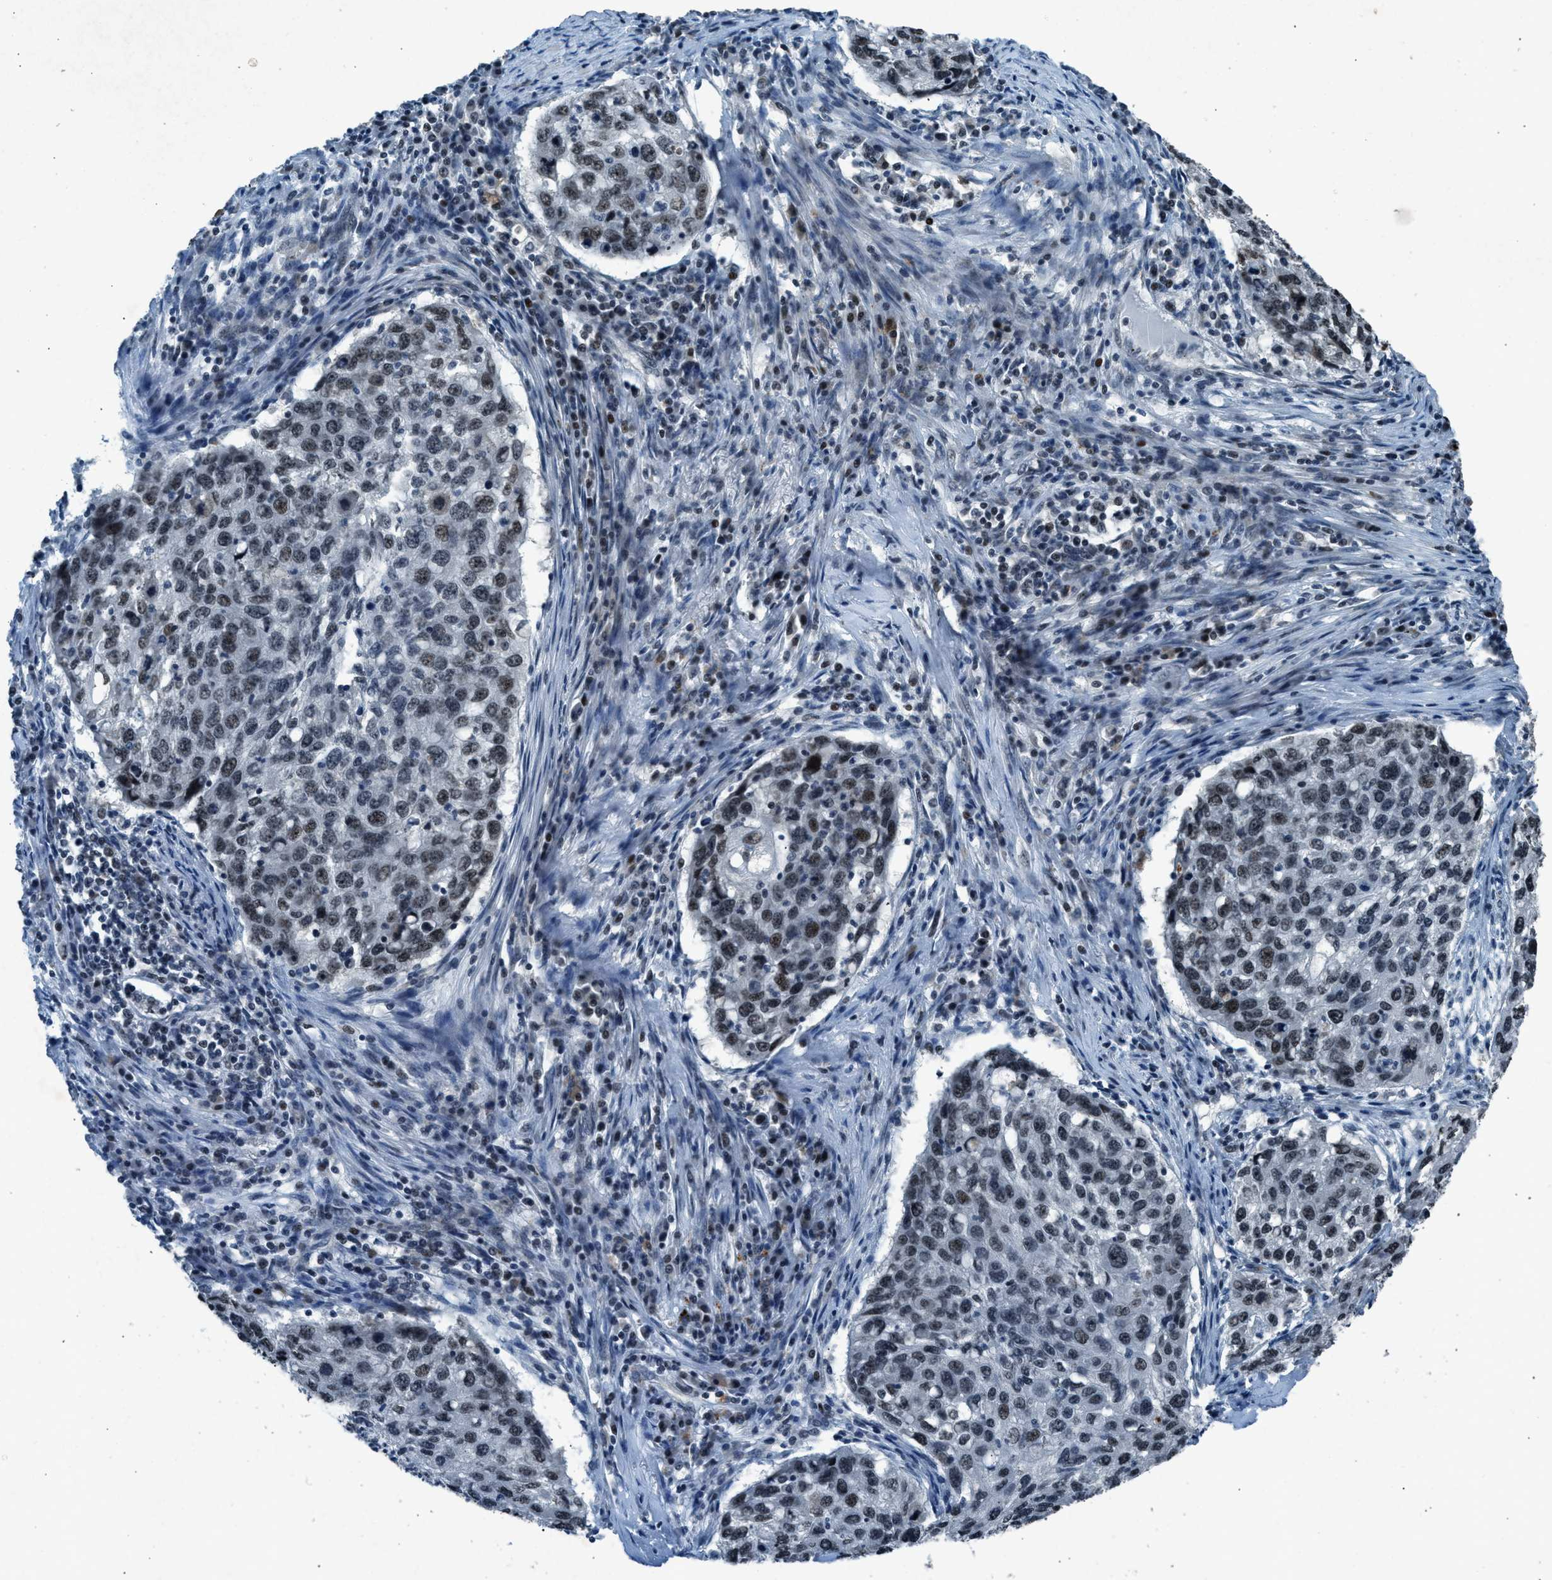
{"staining": {"intensity": "moderate", "quantity": ">75%", "location": "nuclear"}, "tissue": "lung cancer", "cell_type": "Tumor cells", "image_type": "cancer", "snomed": [{"axis": "morphology", "description": "Squamous cell carcinoma, NOS"}, {"axis": "topography", "description": "Lung"}], "caption": "Squamous cell carcinoma (lung) stained with a protein marker displays moderate staining in tumor cells.", "gene": "ADCY1", "patient": {"sex": "female", "age": 63}}